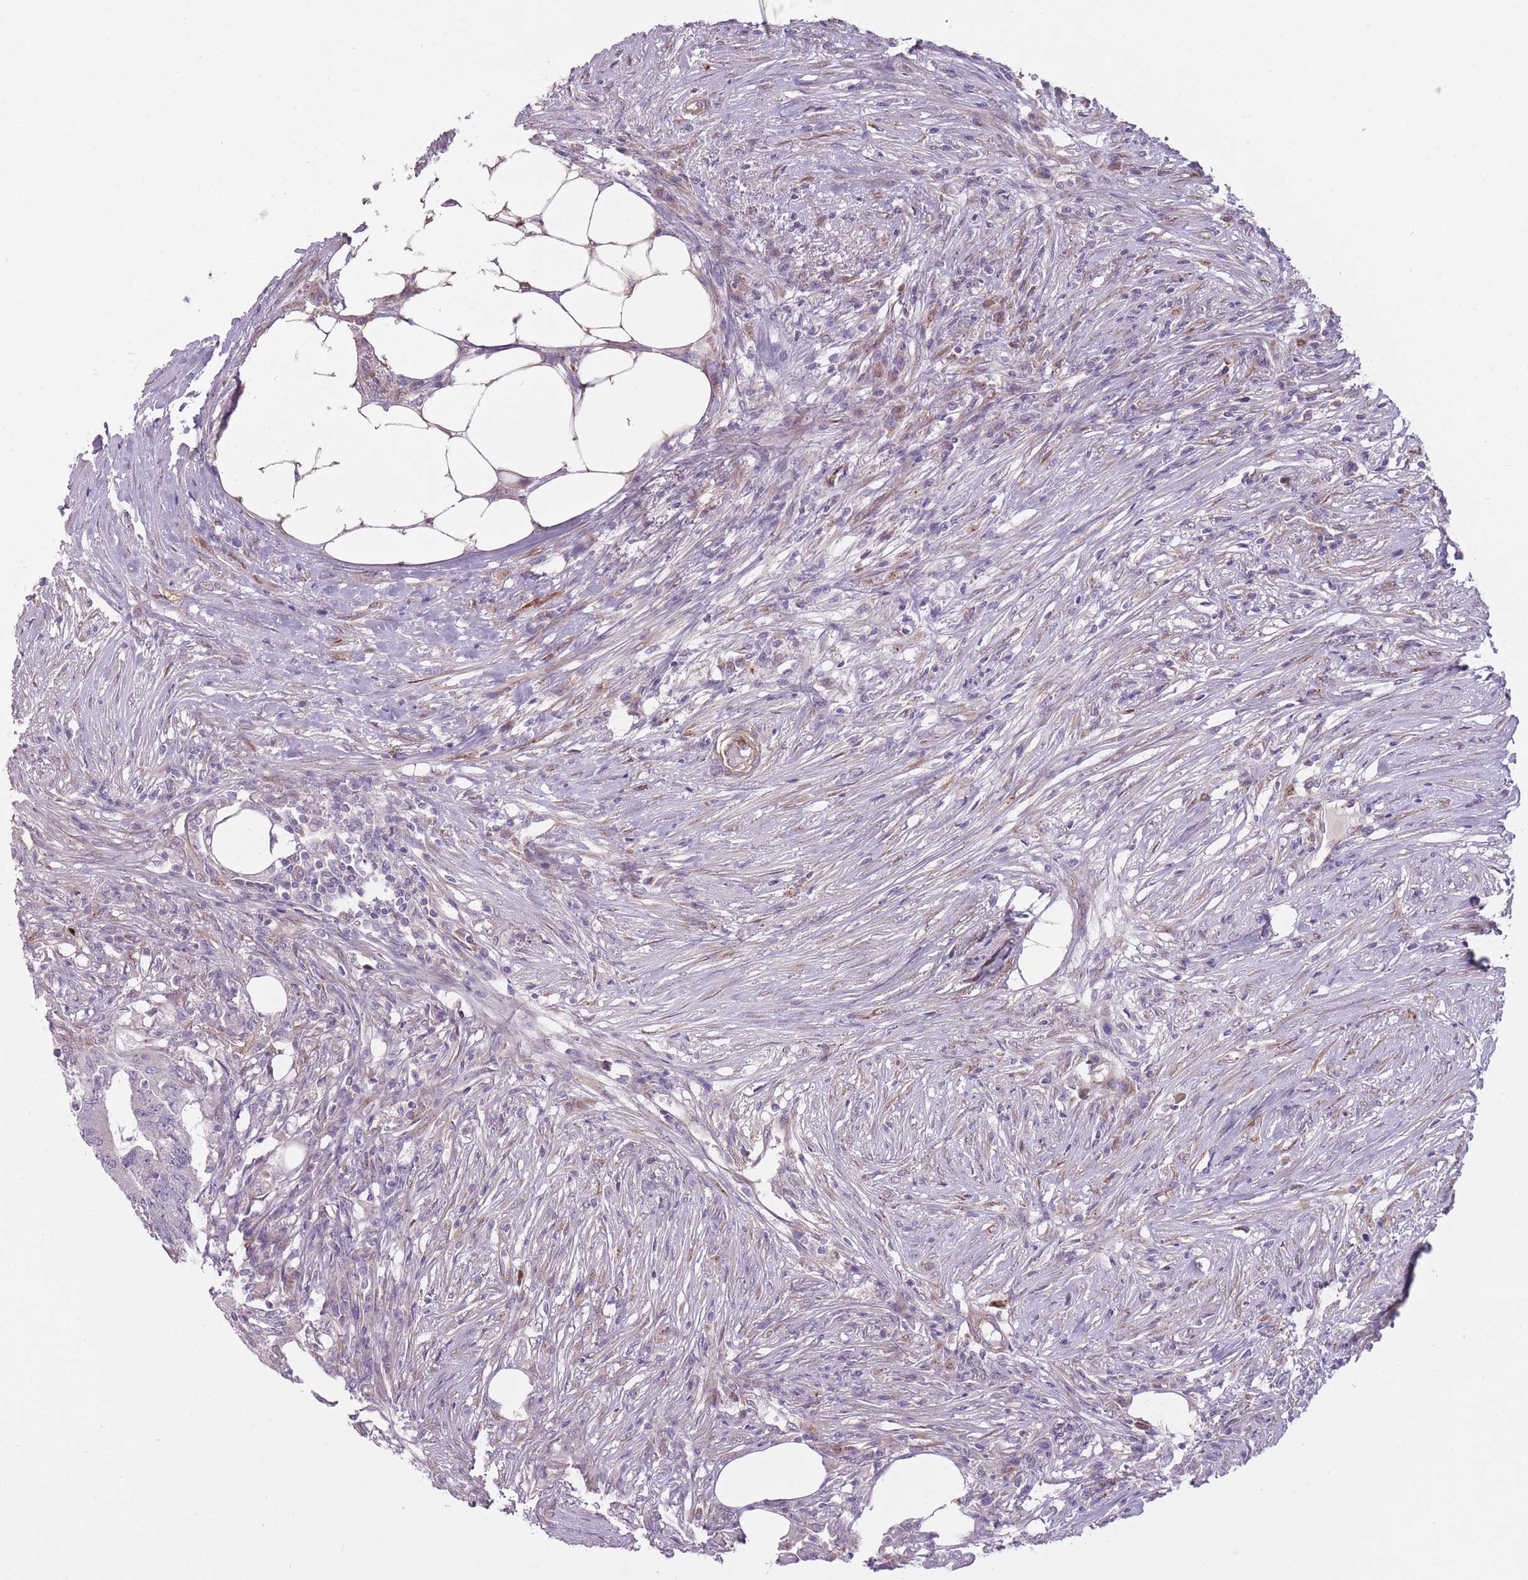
{"staining": {"intensity": "negative", "quantity": "none", "location": "none"}, "tissue": "colorectal cancer", "cell_type": "Tumor cells", "image_type": "cancer", "snomed": [{"axis": "morphology", "description": "Adenocarcinoma, NOS"}, {"axis": "topography", "description": "Colon"}], "caption": "Immunohistochemical staining of adenocarcinoma (colorectal) demonstrates no significant staining in tumor cells.", "gene": "PGRMC2", "patient": {"sex": "male", "age": 71}}